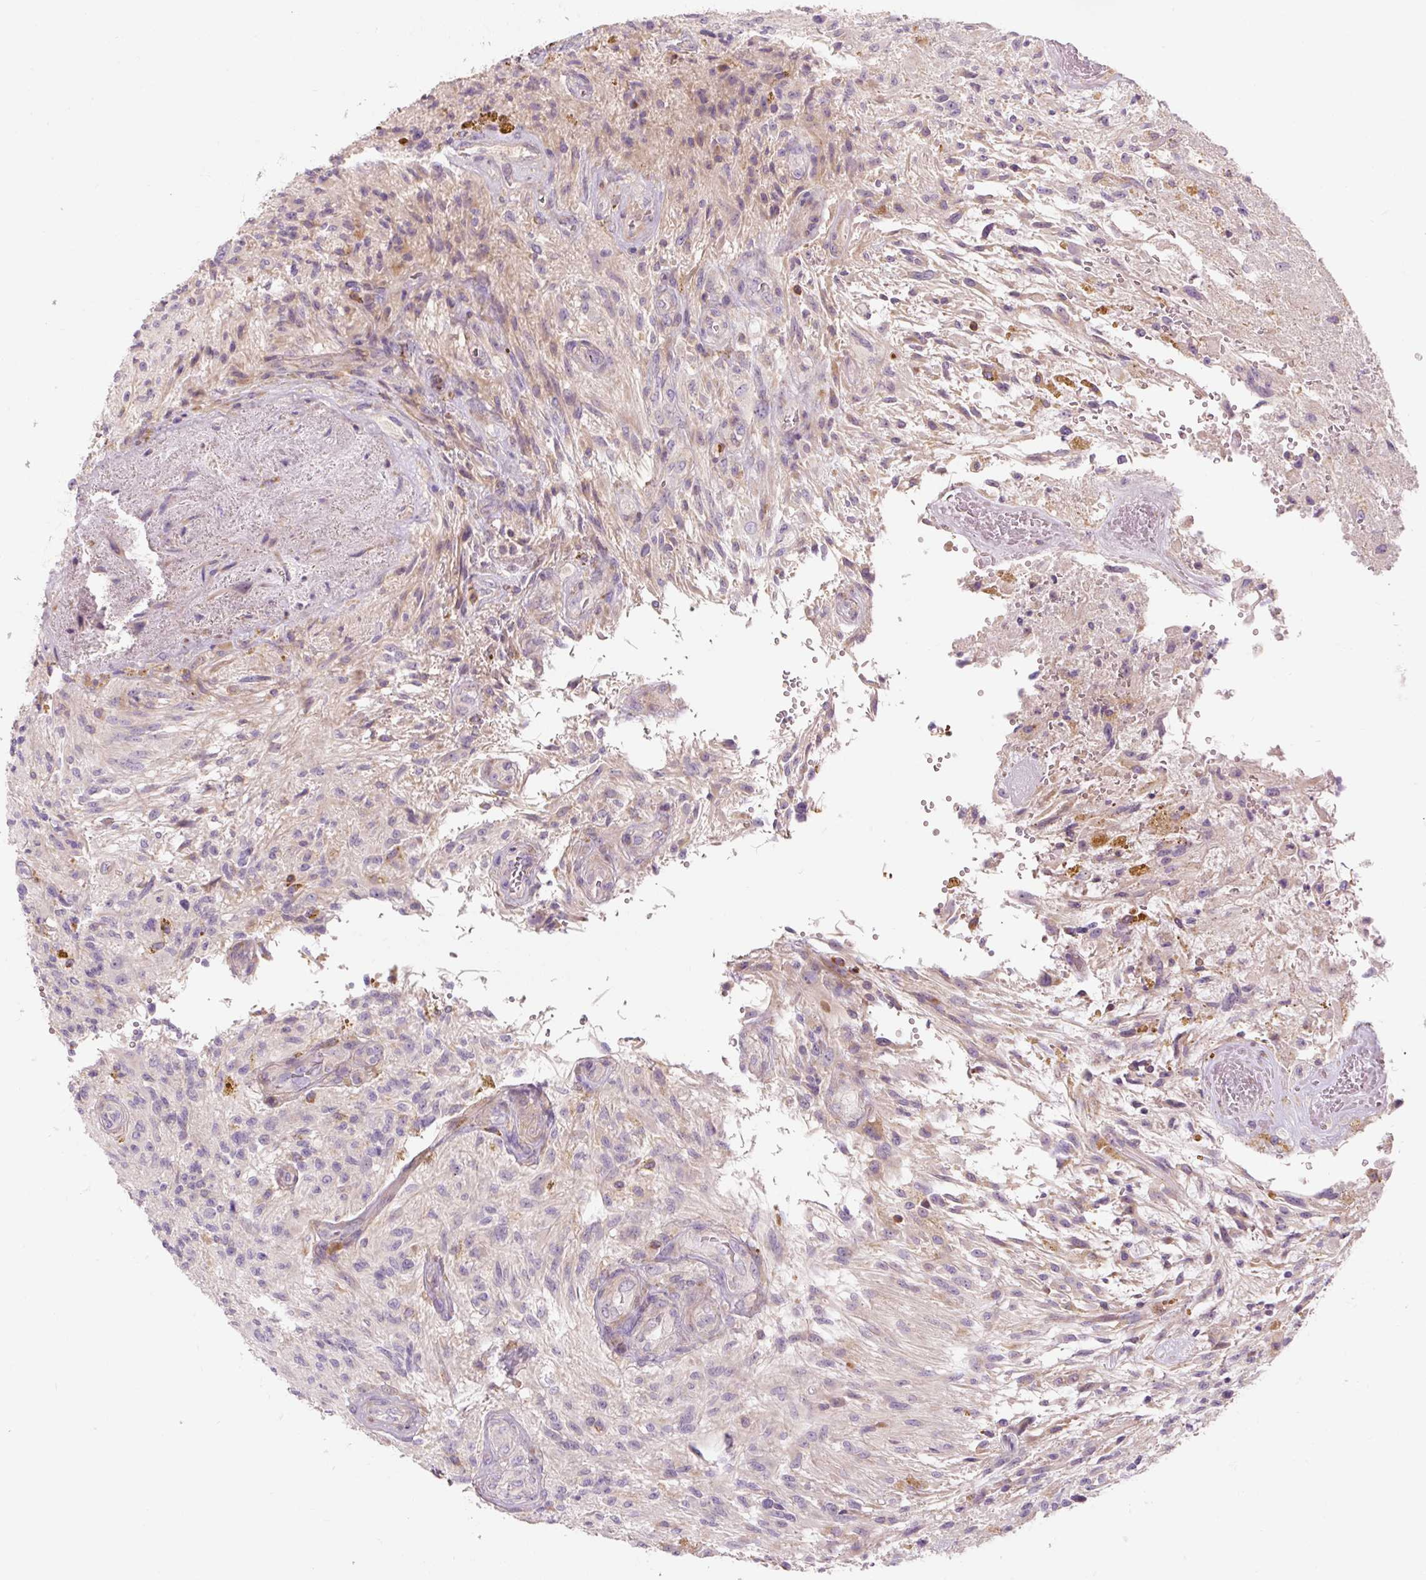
{"staining": {"intensity": "negative", "quantity": "none", "location": "none"}, "tissue": "glioma", "cell_type": "Tumor cells", "image_type": "cancer", "snomed": [{"axis": "morphology", "description": "Glioma, malignant, High grade"}, {"axis": "topography", "description": "Brain"}], "caption": "Immunohistochemistry photomicrograph of neoplastic tissue: glioma stained with DAB reveals no significant protein expression in tumor cells.", "gene": "TIGD2", "patient": {"sex": "male", "age": 56}}